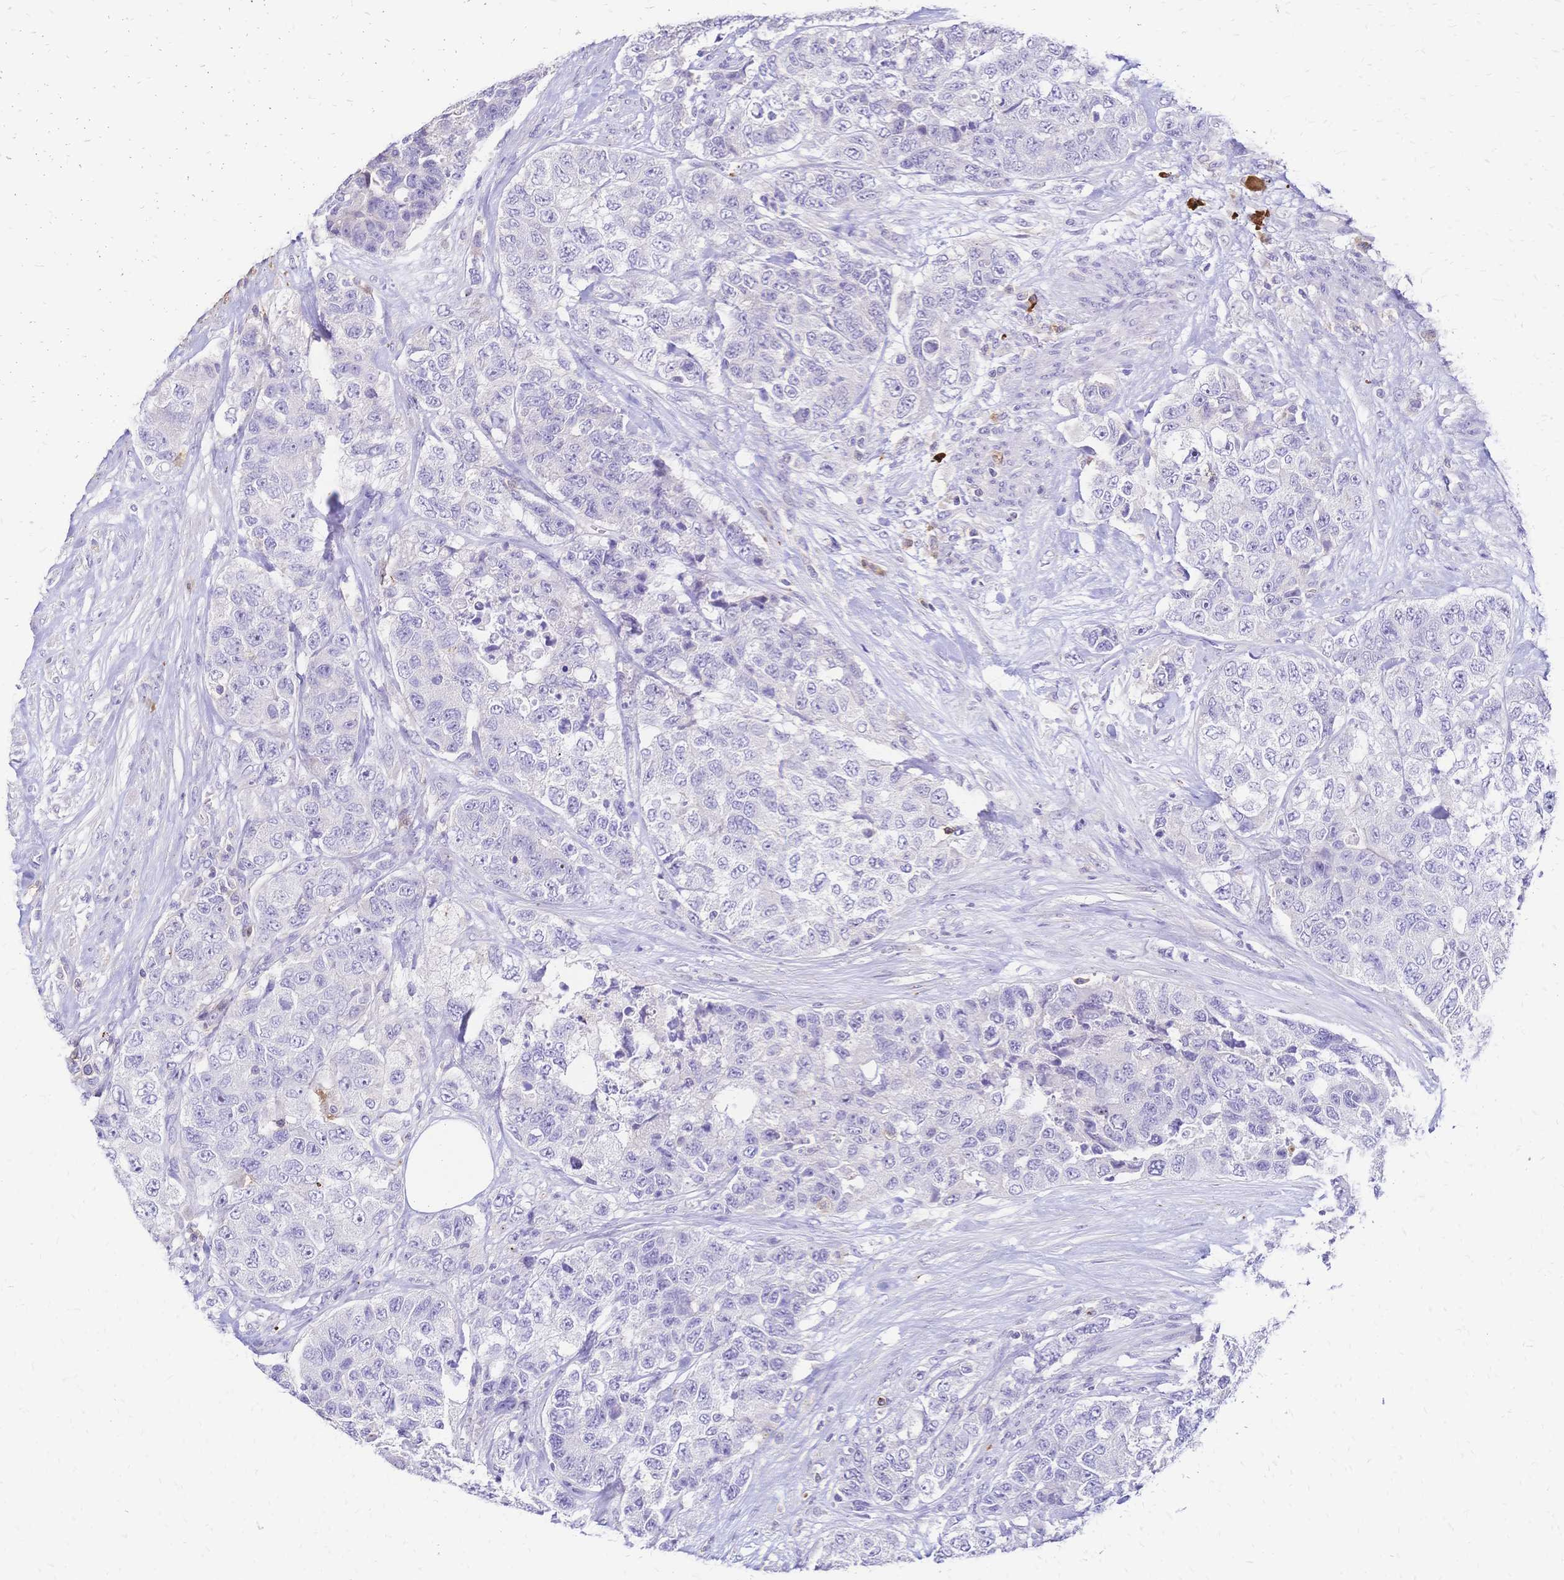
{"staining": {"intensity": "negative", "quantity": "none", "location": "none"}, "tissue": "urothelial cancer", "cell_type": "Tumor cells", "image_type": "cancer", "snomed": [{"axis": "morphology", "description": "Urothelial carcinoma, High grade"}, {"axis": "topography", "description": "Urinary bladder"}], "caption": "An image of urothelial cancer stained for a protein shows no brown staining in tumor cells.", "gene": "IL2RA", "patient": {"sex": "female", "age": 78}}